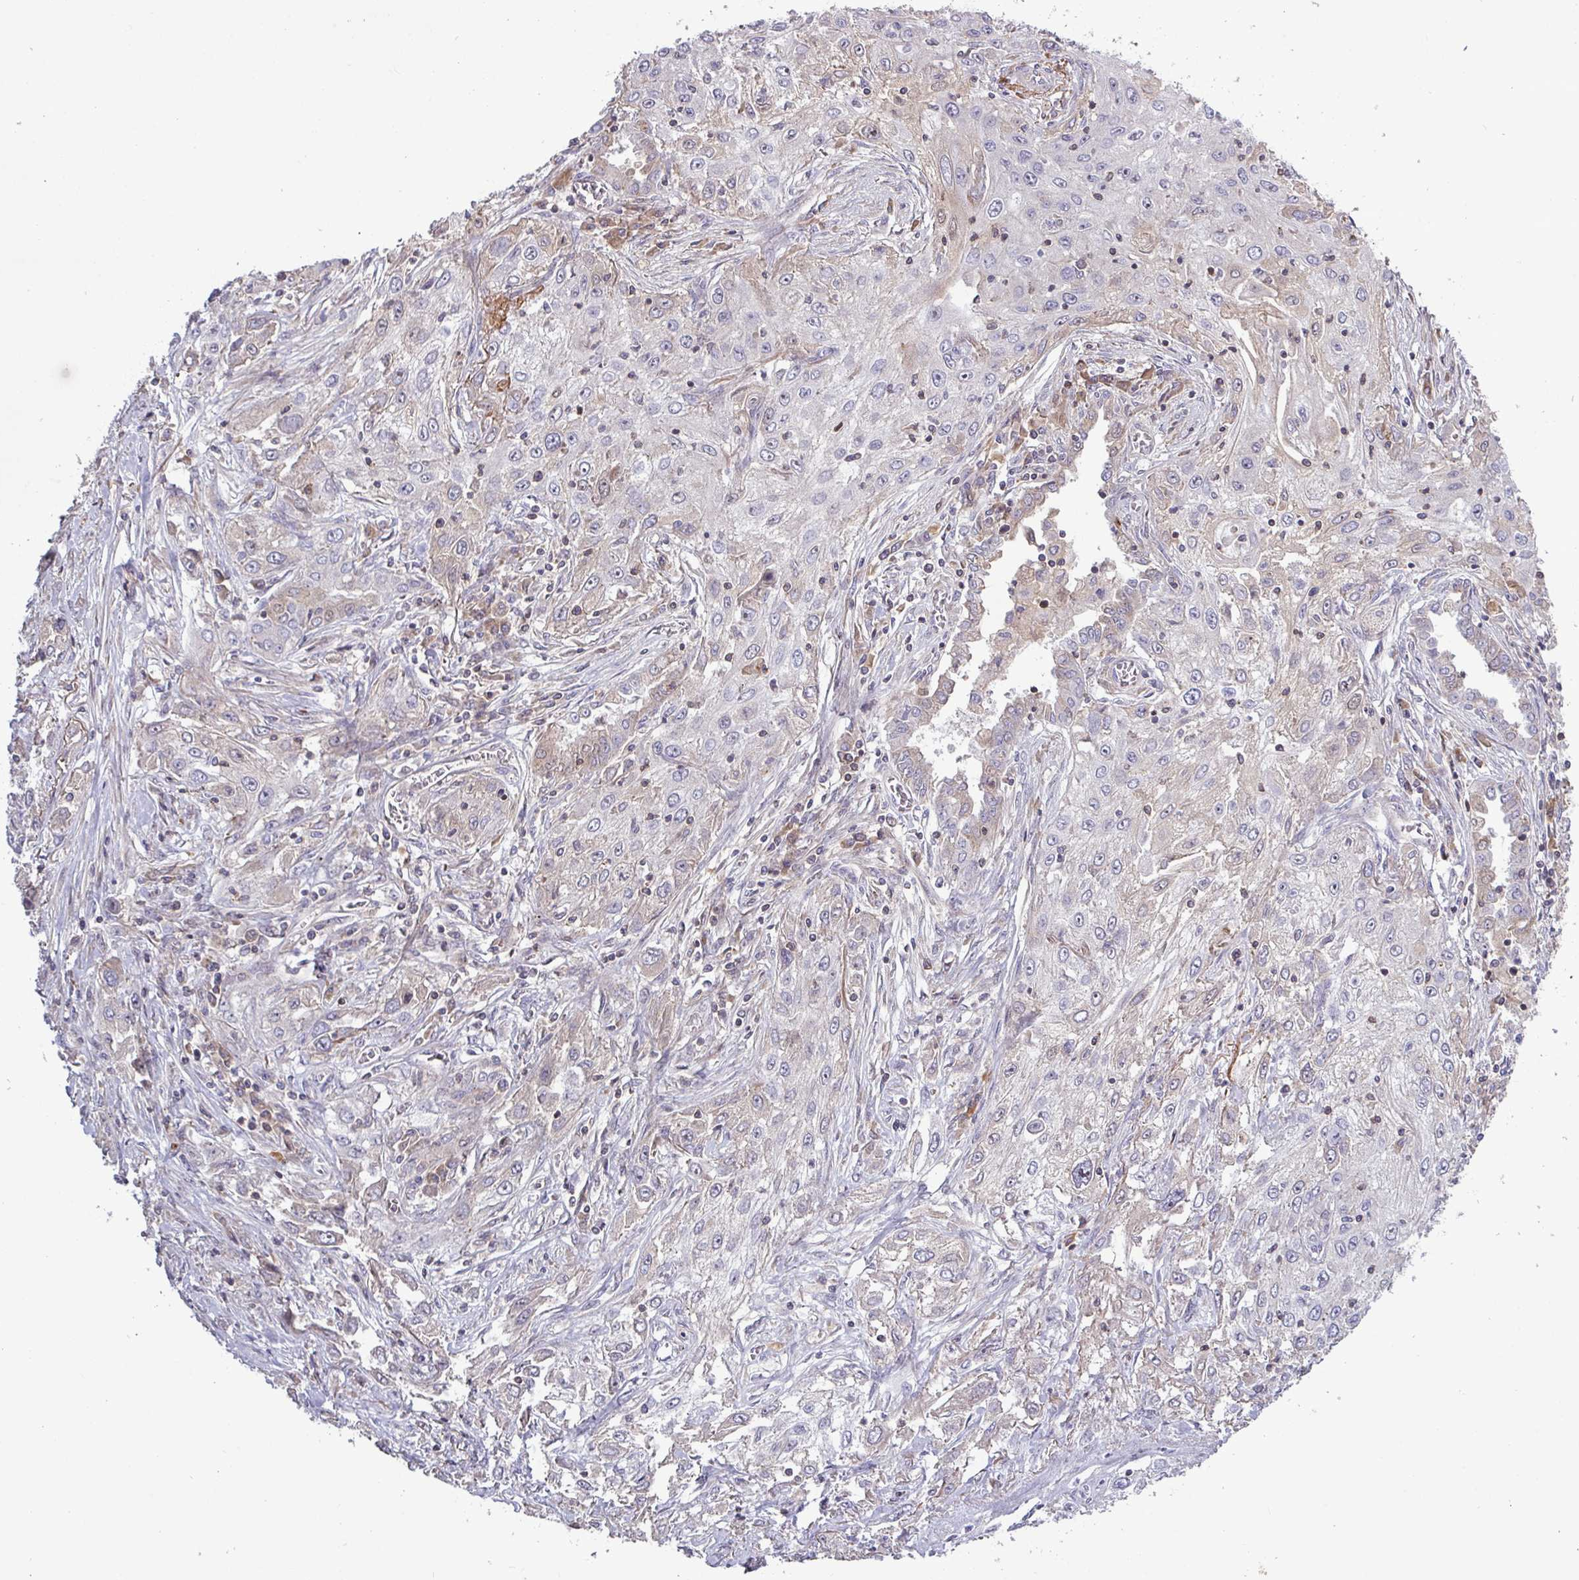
{"staining": {"intensity": "negative", "quantity": "none", "location": "none"}, "tissue": "lung cancer", "cell_type": "Tumor cells", "image_type": "cancer", "snomed": [{"axis": "morphology", "description": "Squamous cell carcinoma, NOS"}, {"axis": "topography", "description": "Lung"}], "caption": "This is a histopathology image of immunohistochemistry staining of squamous cell carcinoma (lung), which shows no staining in tumor cells. (DAB (3,3'-diaminobenzidine) immunohistochemistry visualized using brightfield microscopy, high magnification).", "gene": "TNFSF12", "patient": {"sex": "female", "age": 69}}